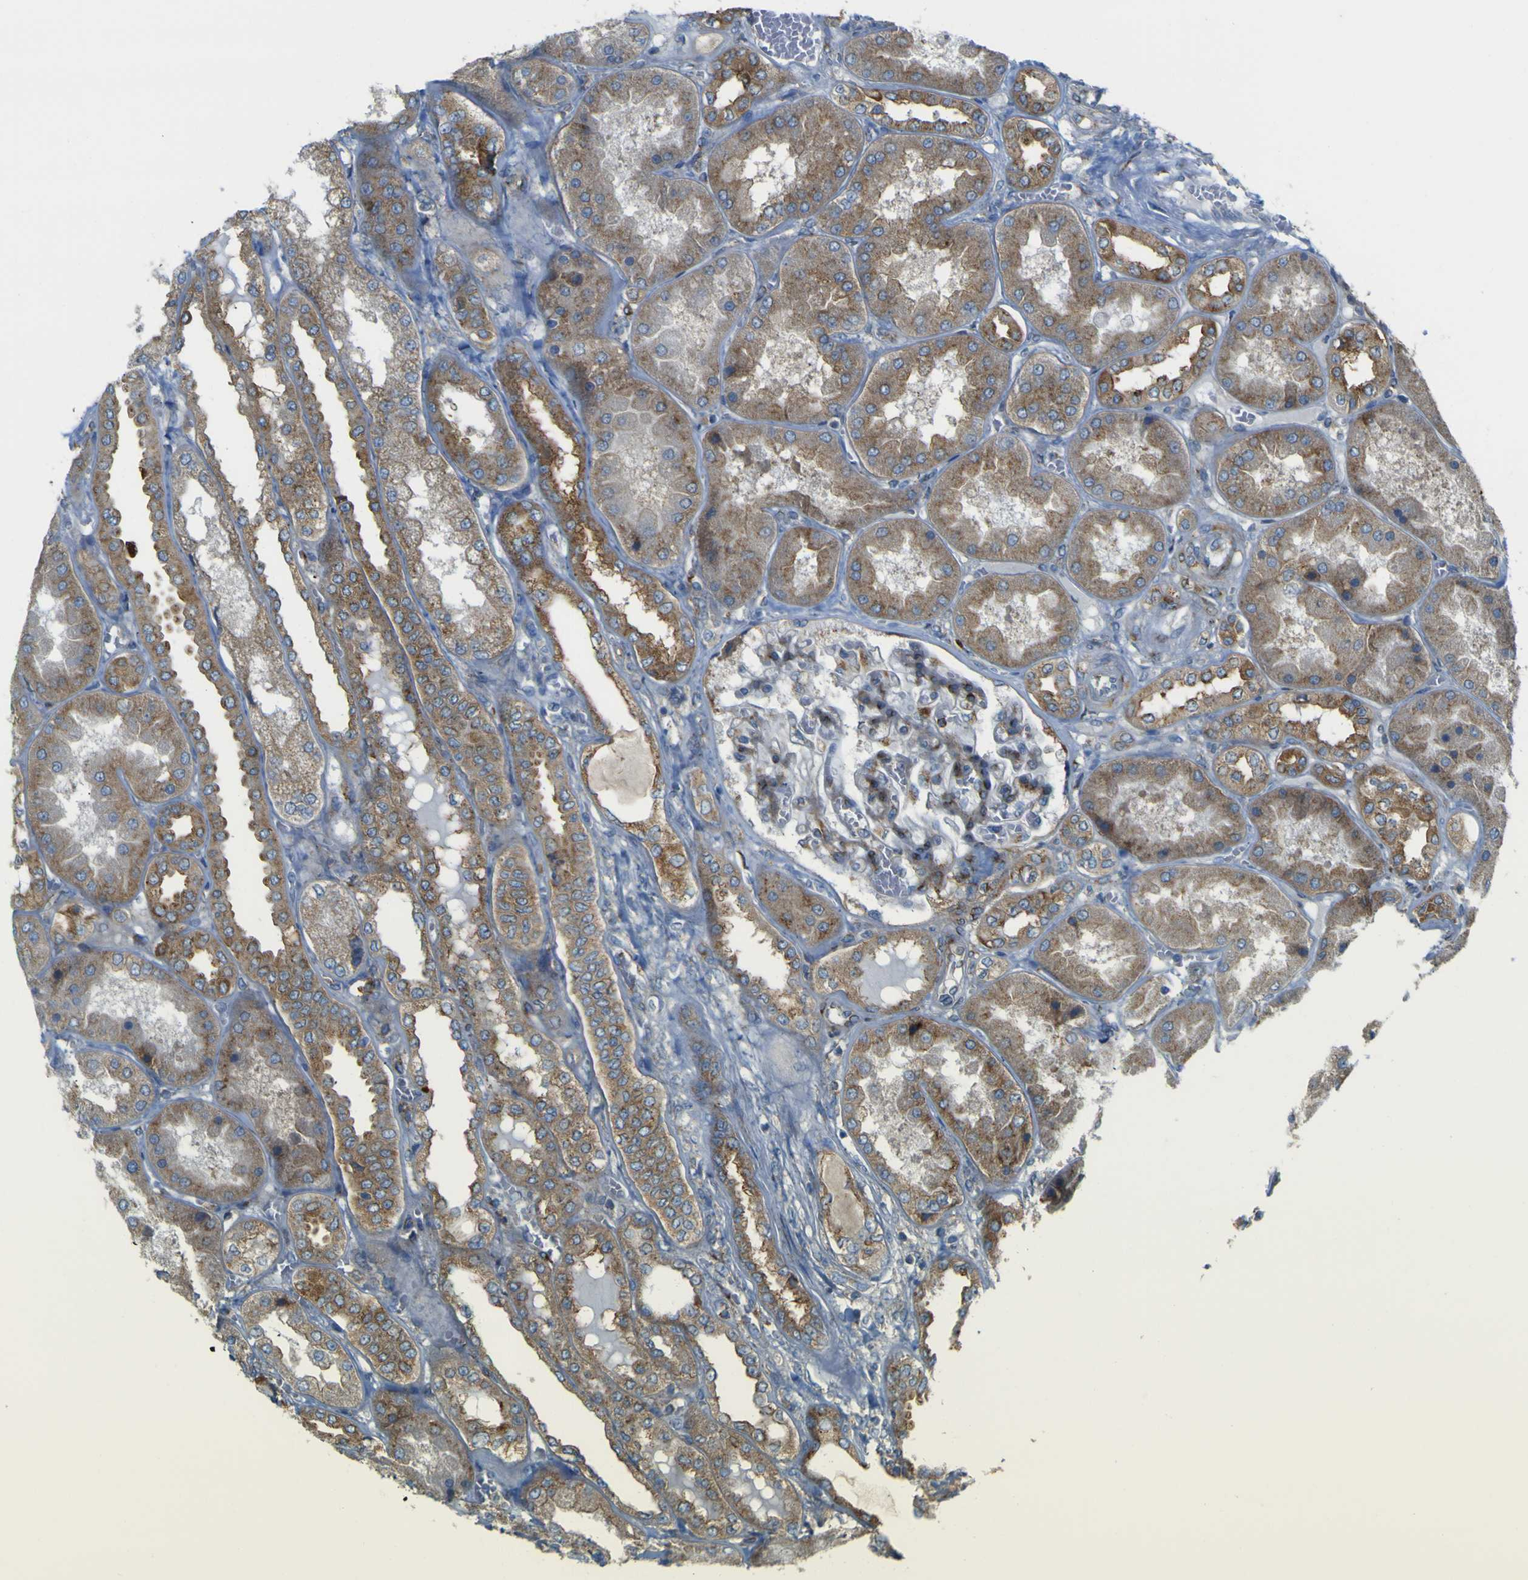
{"staining": {"intensity": "moderate", "quantity": "<25%", "location": "cytoplasmic/membranous"}, "tissue": "kidney", "cell_type": "Cells in glomeruli", "image_type": "normal", "snomed": [{"axis": "morphology", "description": "Normal tissue, NOS"}, {"axis": "topography", "description": "Kidney"}], "caption": "Kidney stained with DAB (3,3'-diaminobenzidine) immunohistochemistry shows low levels of moderate cytoplasmic/membranous staining in approximately <25% of cells in glomeruli. The protein is stained brown, and the nuclei are stained in blue (DAB IHC with brightfield microscopy, high magnification).", "gene": "IGF2R", "patient": {"sex": "female", "age": 56}}